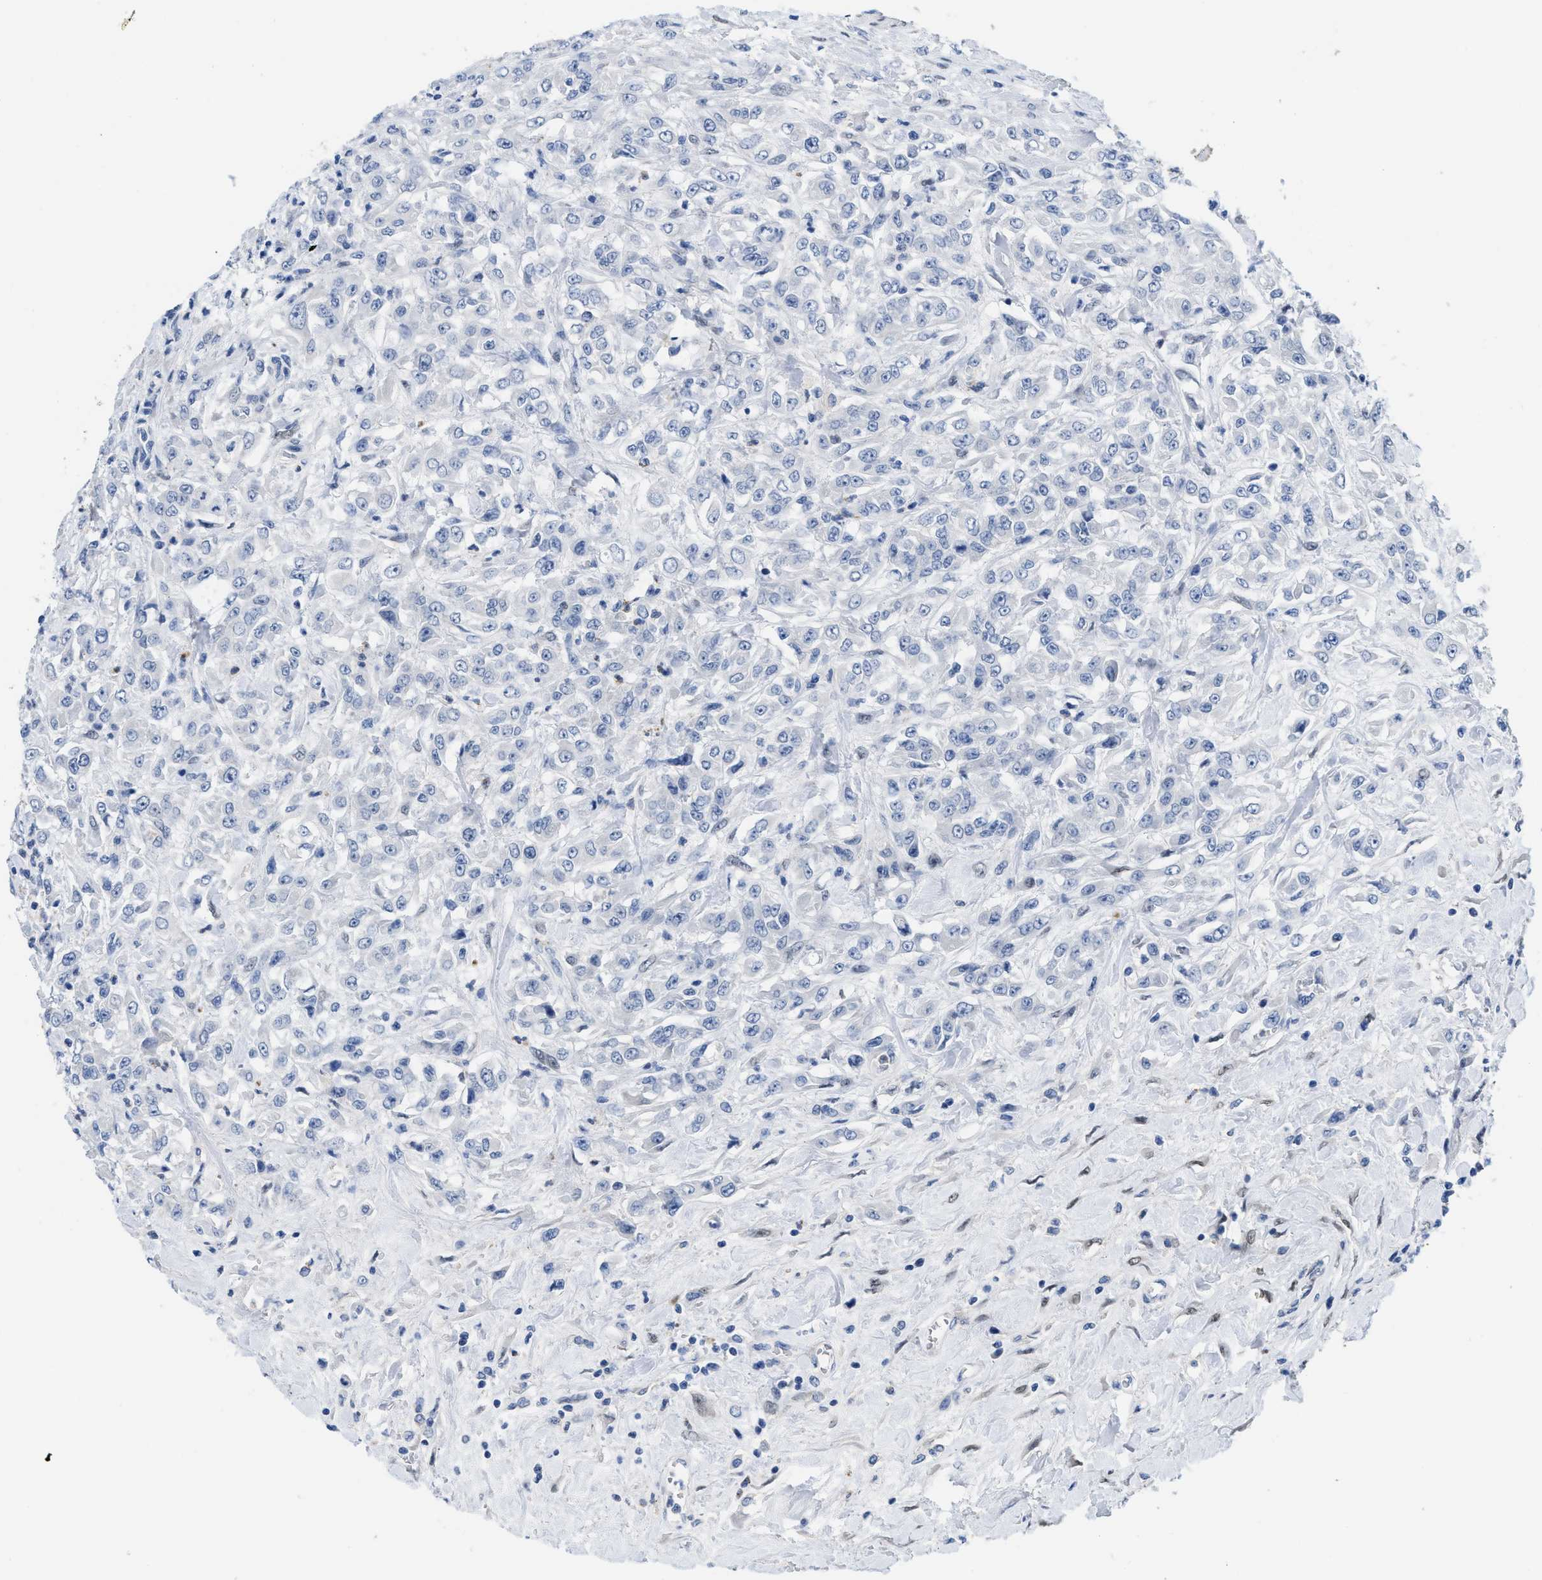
{"staining": {"intensity": "negative", "quantity": "none", "location": "none"}, "tissue": "urothelial cancer", "cell_type": "Tumor cells", "image_type": "cancer", "snomed": [{"axis": "morphology", "description": "Urothelial carcinoma, High grade"}, {"axis": "topography", "description": "Urinary bladder"}], "caption": "High magnification brightfield microscopy of urothelial carcinoma (high-grade) stained with DAB (3,3'-diaminobenzidine) (brown) and counterstained with hematoxylin (blue): tumor cells show no significant expression.", "gene": "NFIX", "patient": {"sex": "male", "age": 46}}